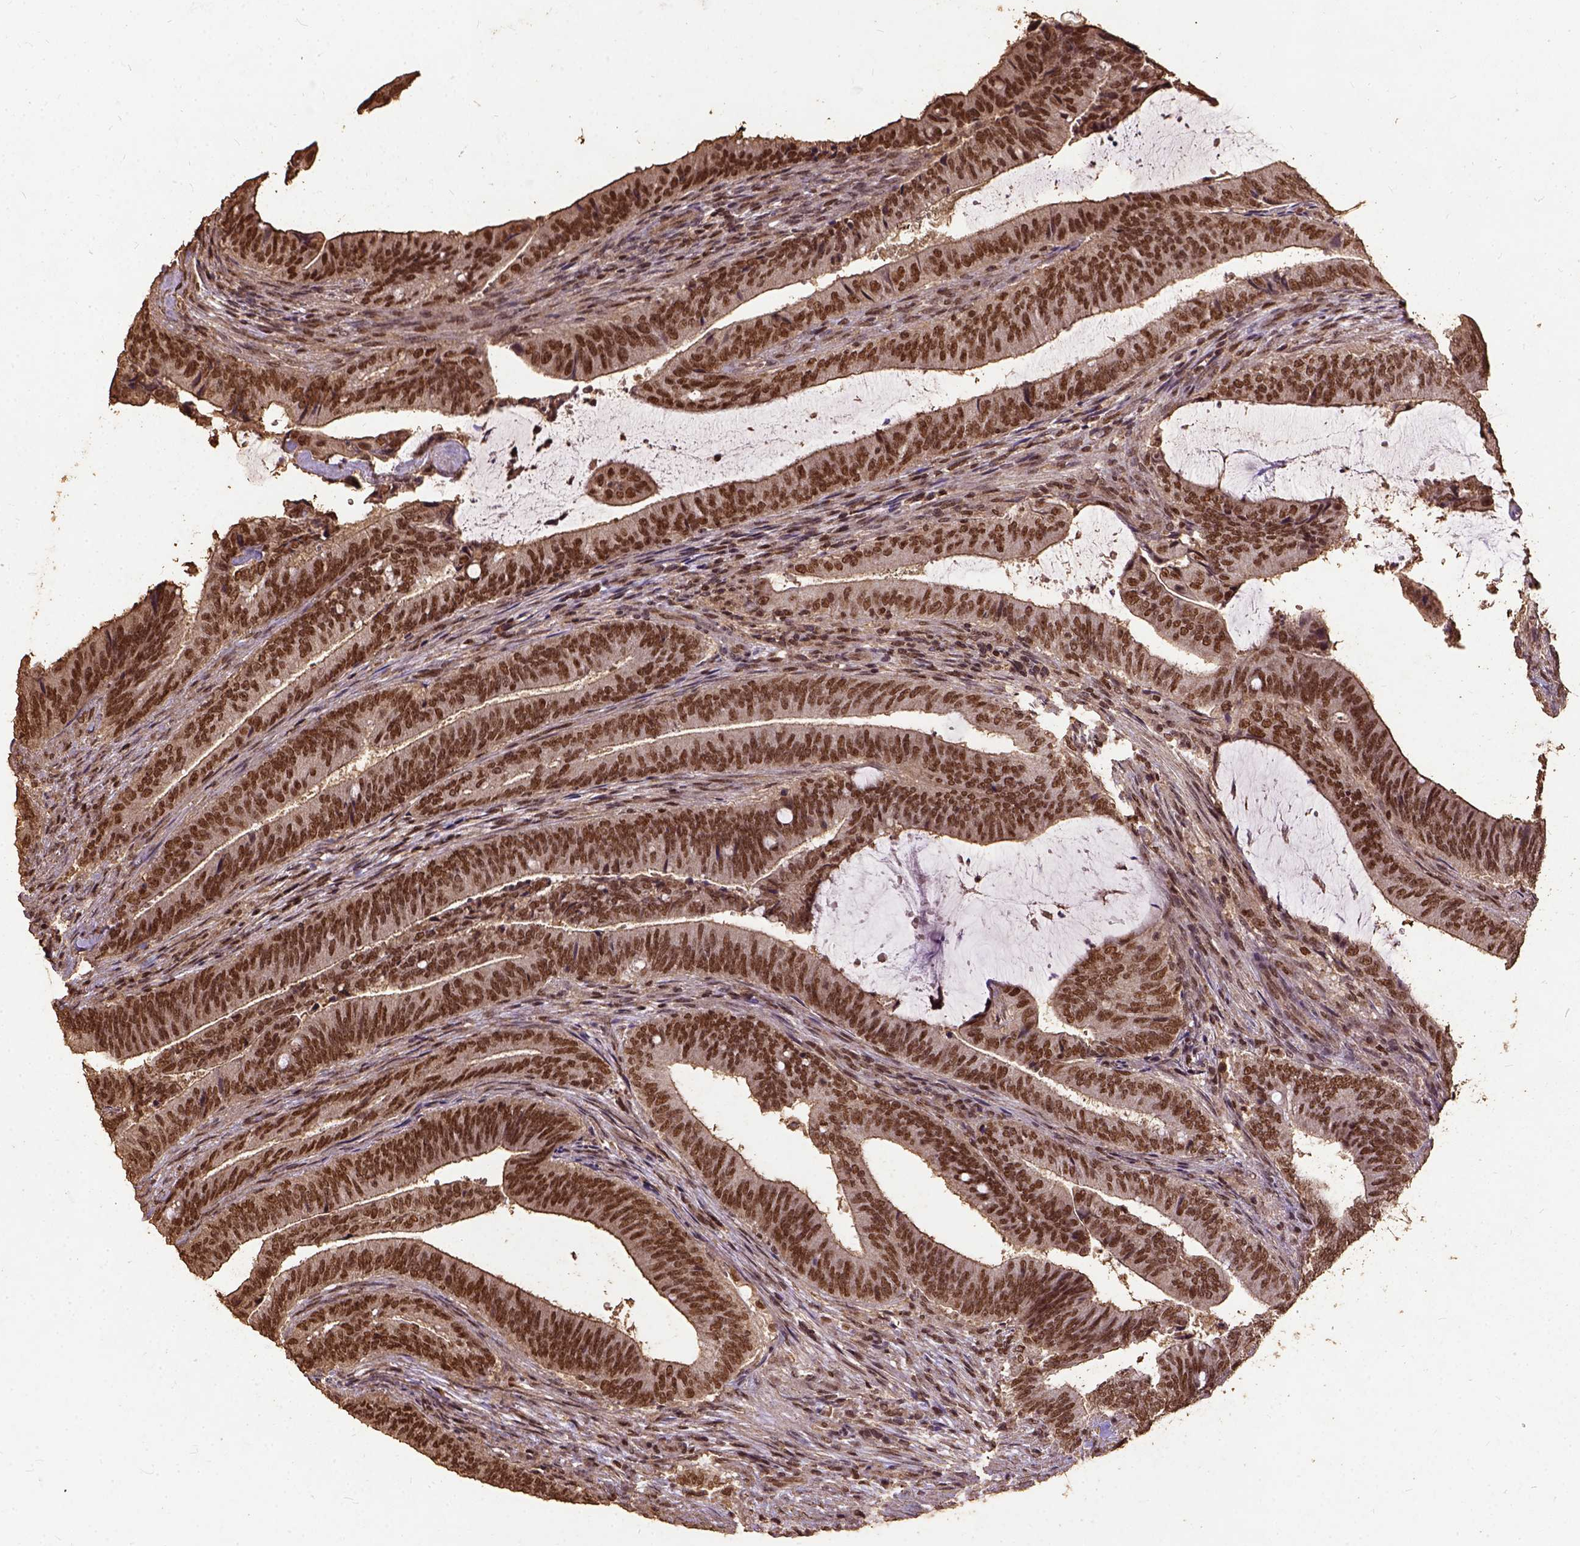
{"staining": {"intensity": "moderate", "quantity": ">75%", "location": "nuclear"}, "tissue": "colorectal cancer", "cell_type": "Tumor cells", "image_type": "cancer", "snomed": [{"axis": "morphology", "description": "Adenocarcinoma, NOS"}, {"axis": "topography", "description": "Colon"}], "caption": "The immunohistochemical stain labels moderate nuclear expression in tumor cells of adenocarcinoma (colorectal) tissue. (Brightfield microscopy of DAB IHC at high magnification).", "gene": "NACC1", "patient": {"sex": "female", "age": 43}}